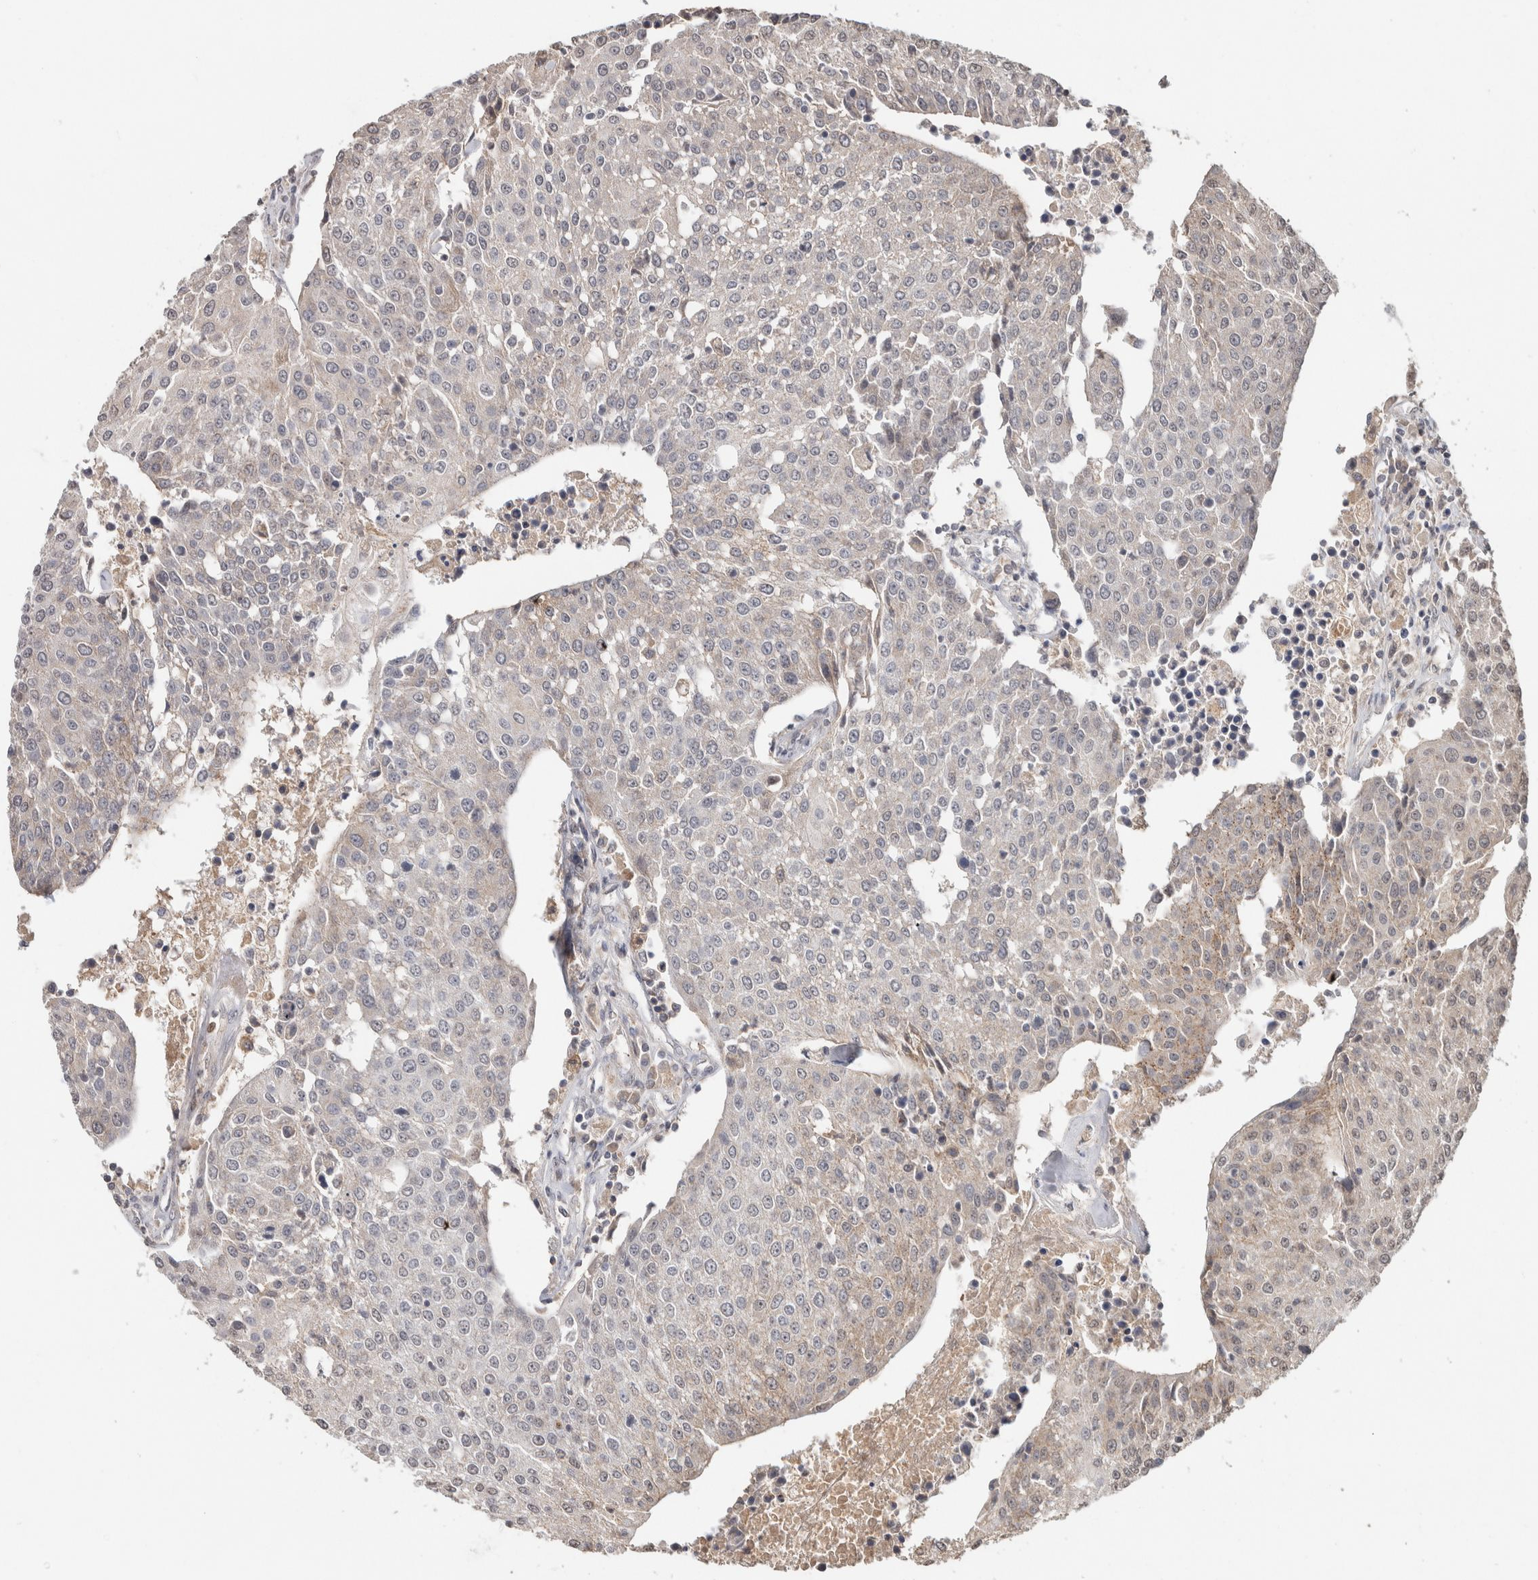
{"staining": {"intensity": "negative", "quantity": "none", "location": "none"}, "tissue": "urothelial cancer", "cell_type": "Tumor cells", "image_type": "cancer", "snomed": [{"axis": "morphology", "description": "Urothelial carcinoma, High grade"}, {"axis": "topography", "description": "Urinary bladder"}], "caption": "Tumor cells are negative for protein expression in human high-grade urothelial carcinoma.", "gene": "FAM3A", "patient": {"sex": "female", "age": 85}}